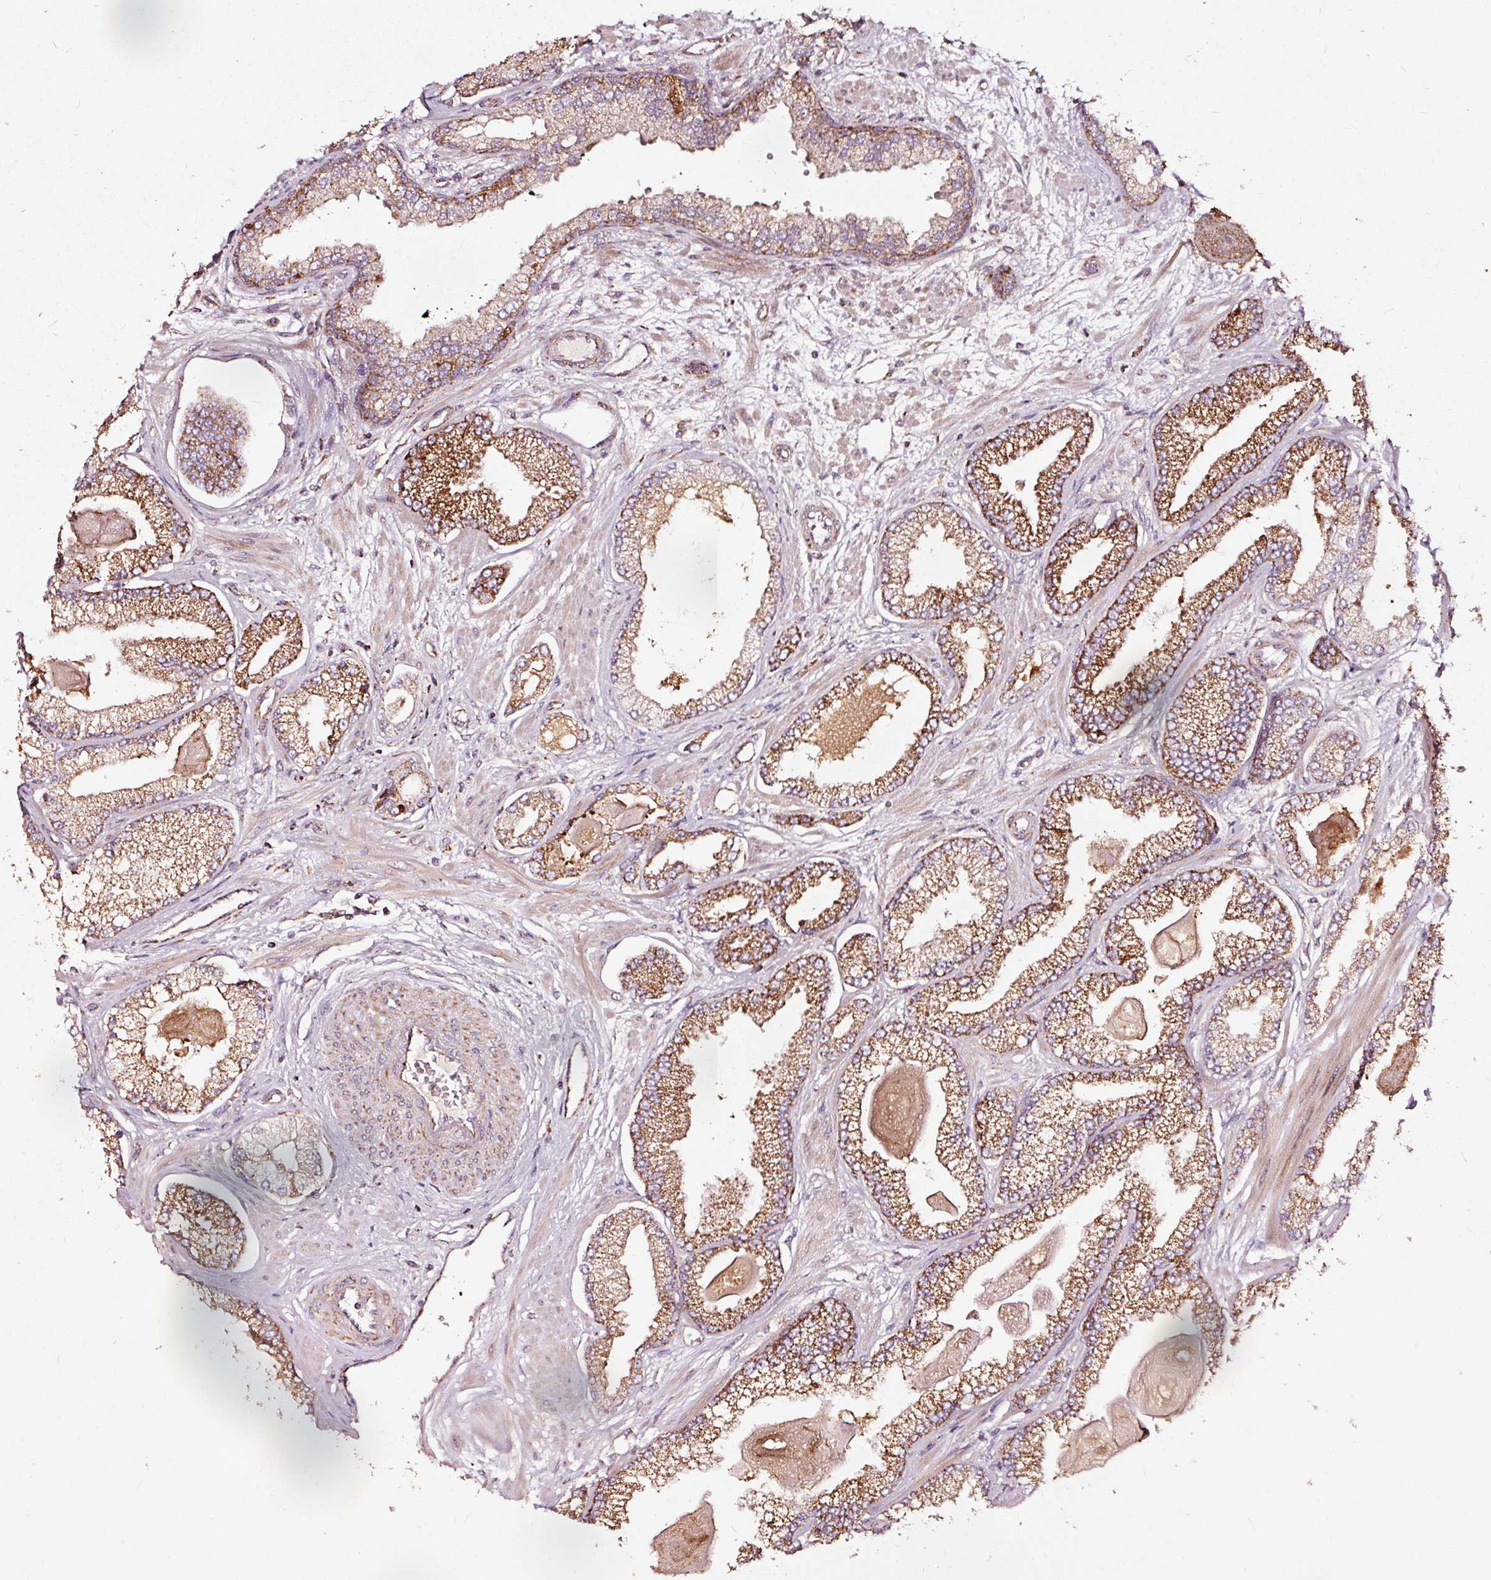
{"staining": {"intensity": "strong", "quantity": ">75%", "location": "cytoplasmic/membranous"}, "tissue": "prostate cancer", "cell_type": "Tumor cells", "image_type": "cancer", "snomed": [{"axis": "morphology", "description": "Adenocarcinoma, Low grade"}, {"axis": "topography", "description": "Prostate"}], "caption": "Immunohistochemical staining of prostate cancer (low-grade adenocarcinoma) displays high levels of strong cytoplasmic/membranous protein staining in about >75% of tumor cells.", "gene": "TPM1", "patient": {"sex": "male", "age": 64}}